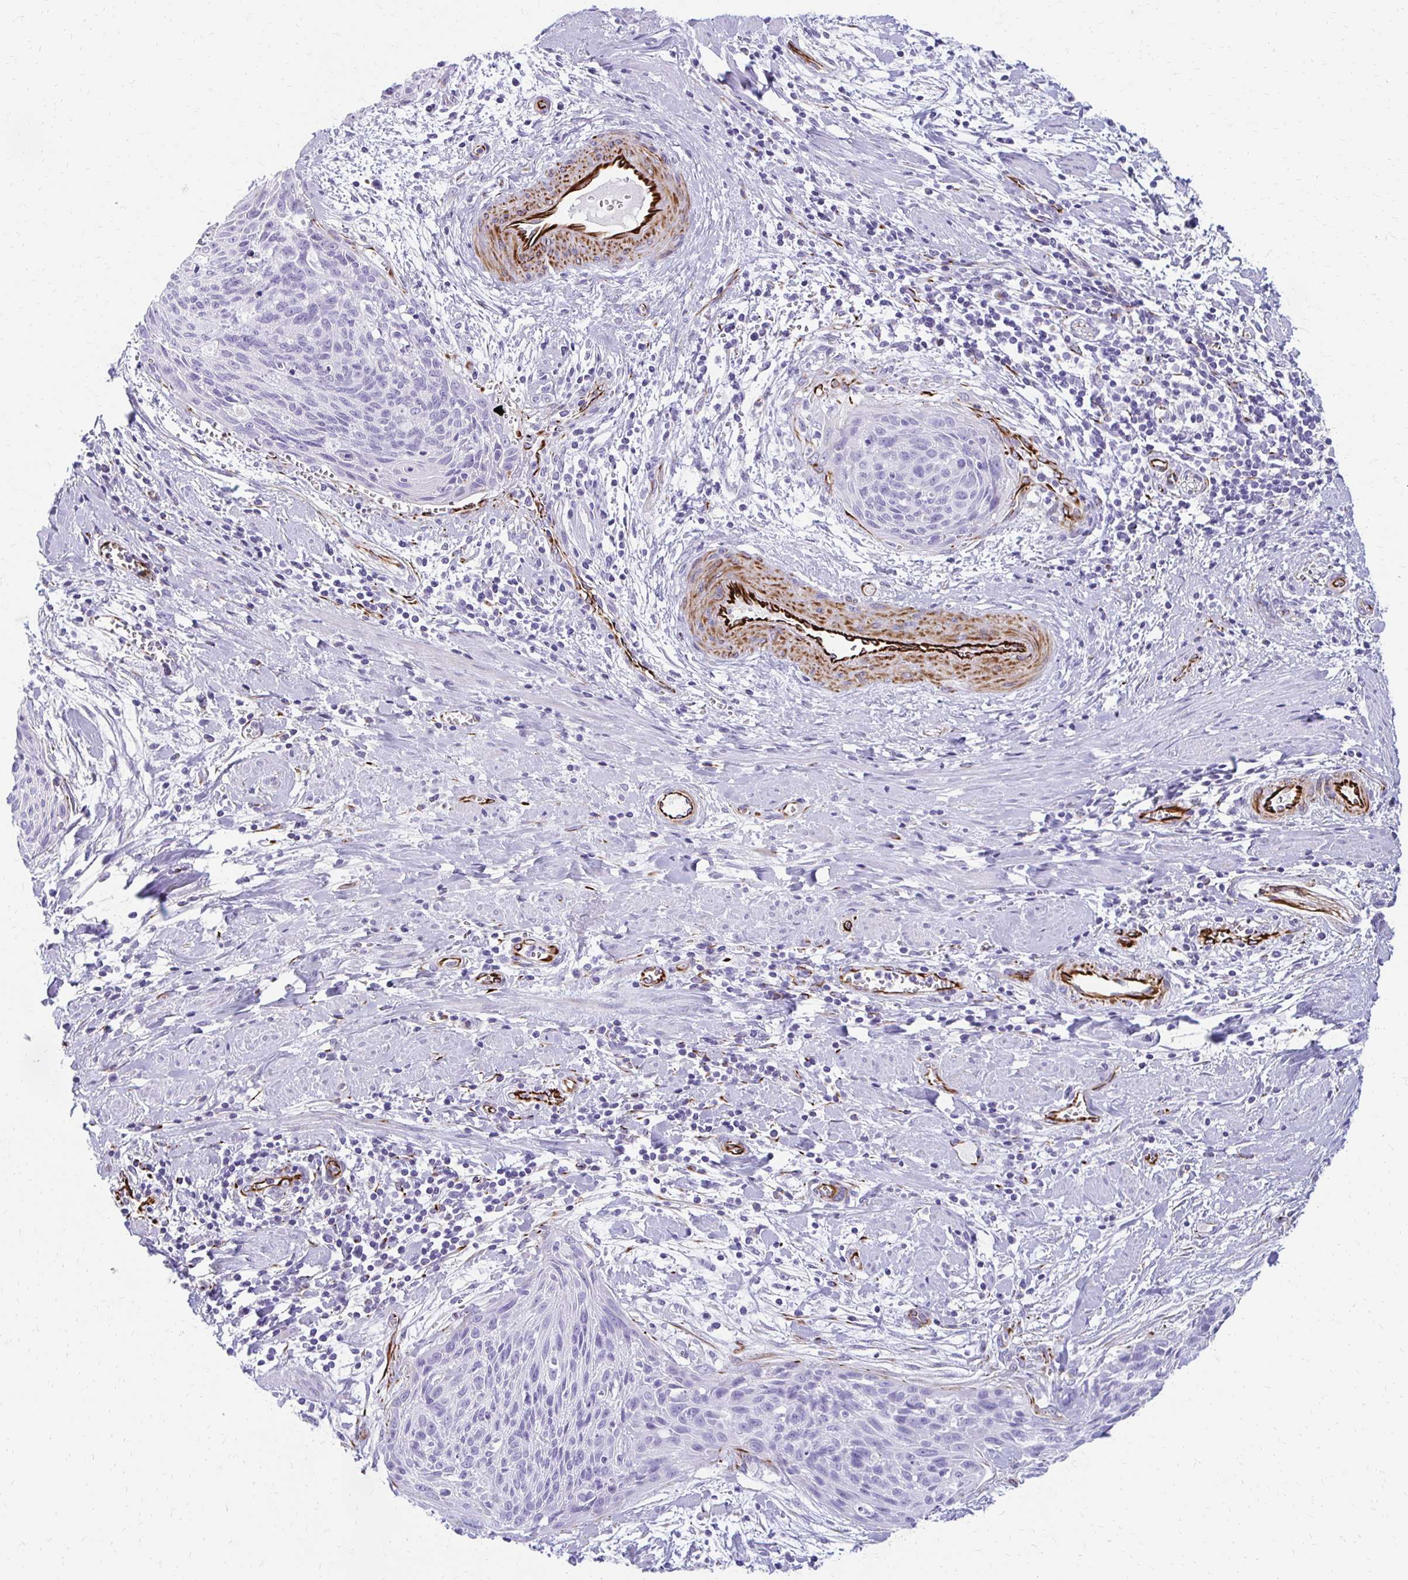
{"staining": {"intensity": "negative", "quantity": "none", "location": "none"}, "tissue": "cervical cancer", "cell_type": "Tumor cells", "image_type": "cancer", "snomed": [{"axis": "morphology", "description": "Squamous cell carcinoma, NOS"}, {"axis": "topography", "description": "Cervix"}], "caption": "IHC of human squamous cell carcinoma (cervical) shows no expression in tumor cells.", "gene": "TMEM54", "patient": {"sex": "female", "age": 55}}